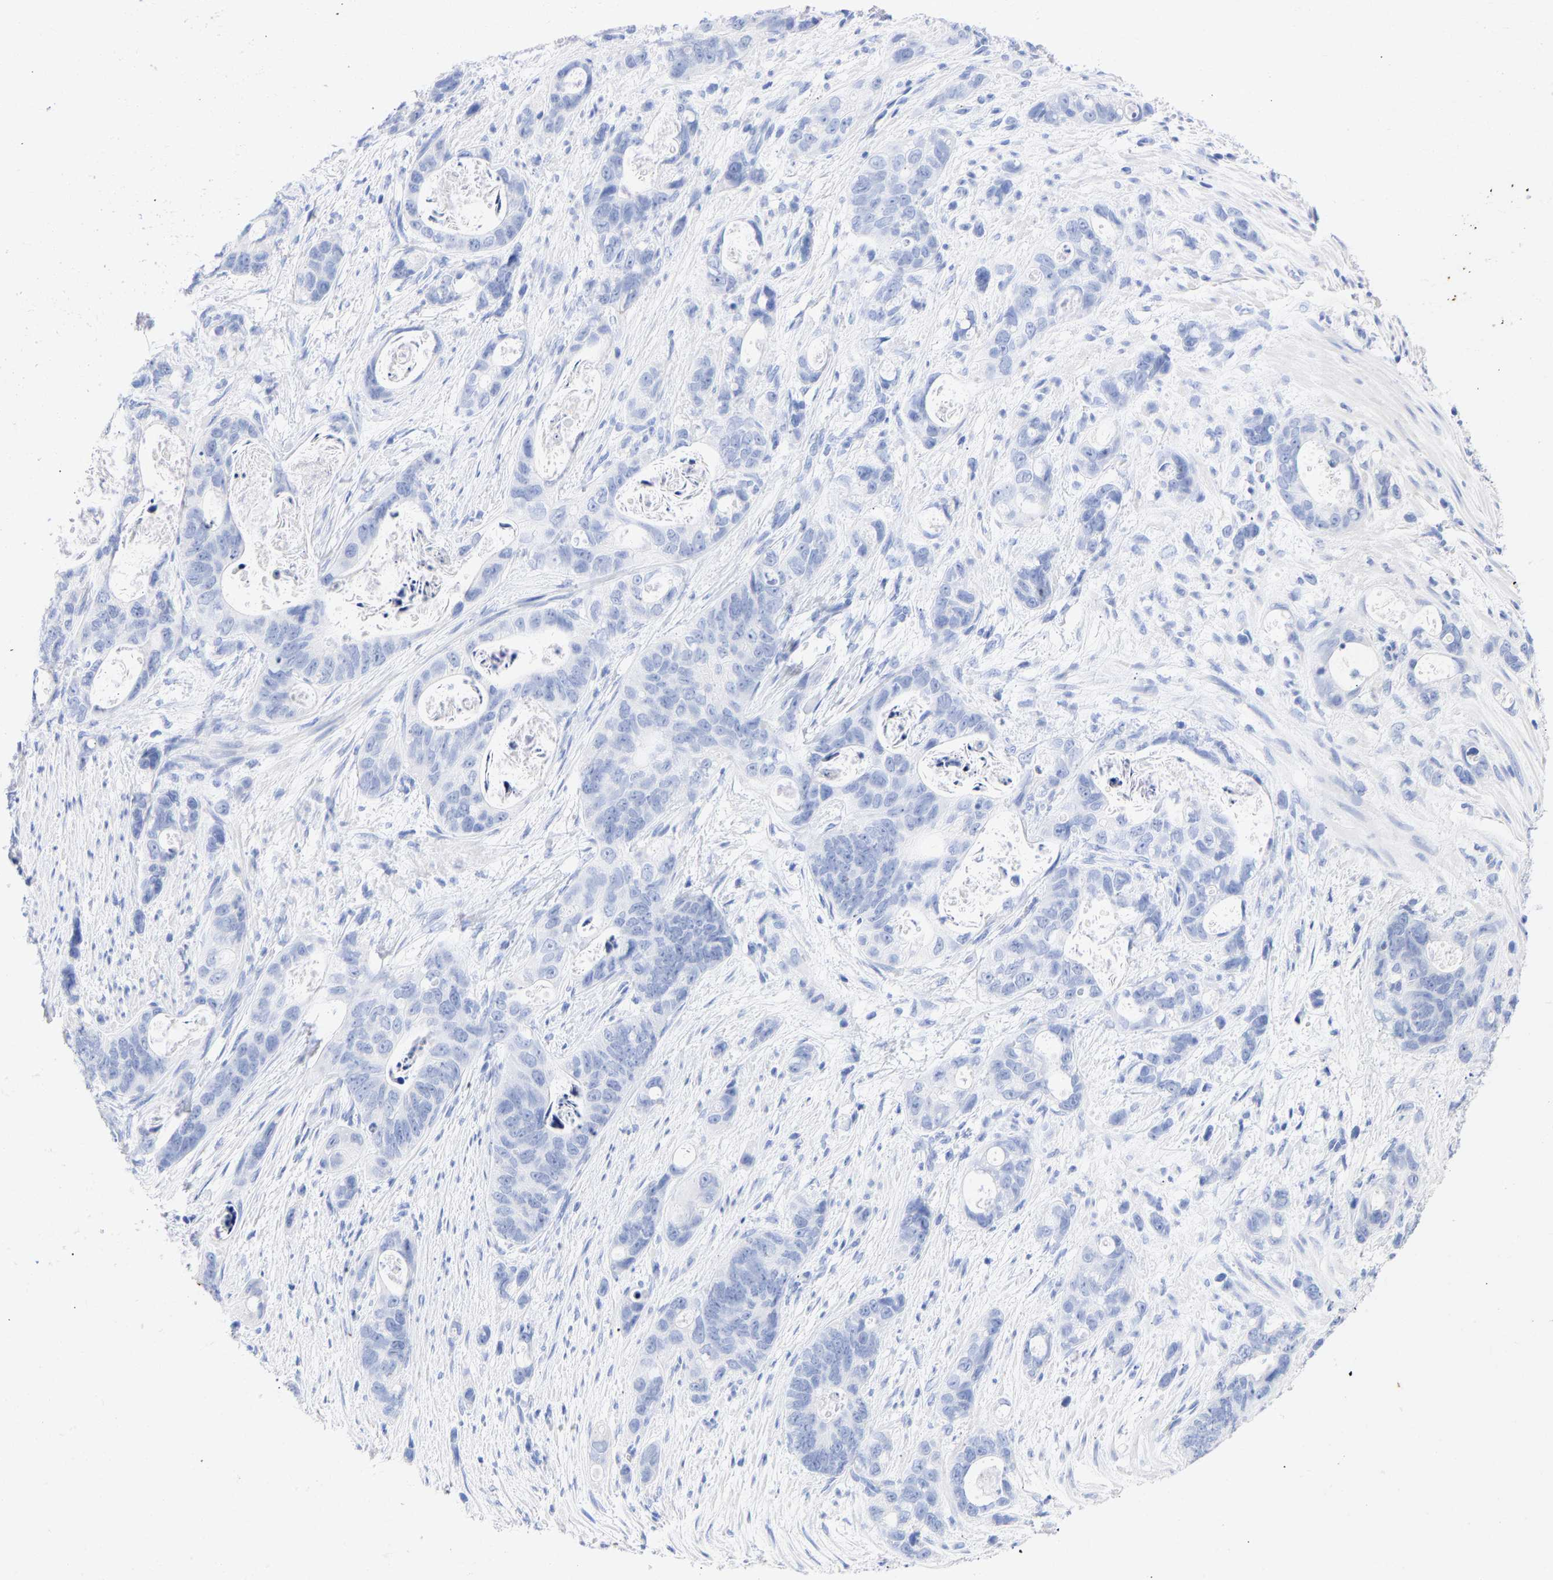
{"staining": {"intensity": "negative", "quantity": "none", "location": "none"}, "tissue": "stomach cancer", "cell_type": "Tumor cells", "image_type": "cancer", "snomed": [{"axis": "morphology", "description": "Normal tissue, NOS"}, {"axis": "morphology", "description": "Adenocarcinoma, NOS"}, {"axis": "topography", "description": "Stomach"}], "caption": "This is a micrograph of immunohistochemistry (IHC) staining of stomach cancer (adenocarcinoma), which shows no staining in tumor cells.", "gene": "KRT1", "patient": {"sex": "female", "age": 89}}